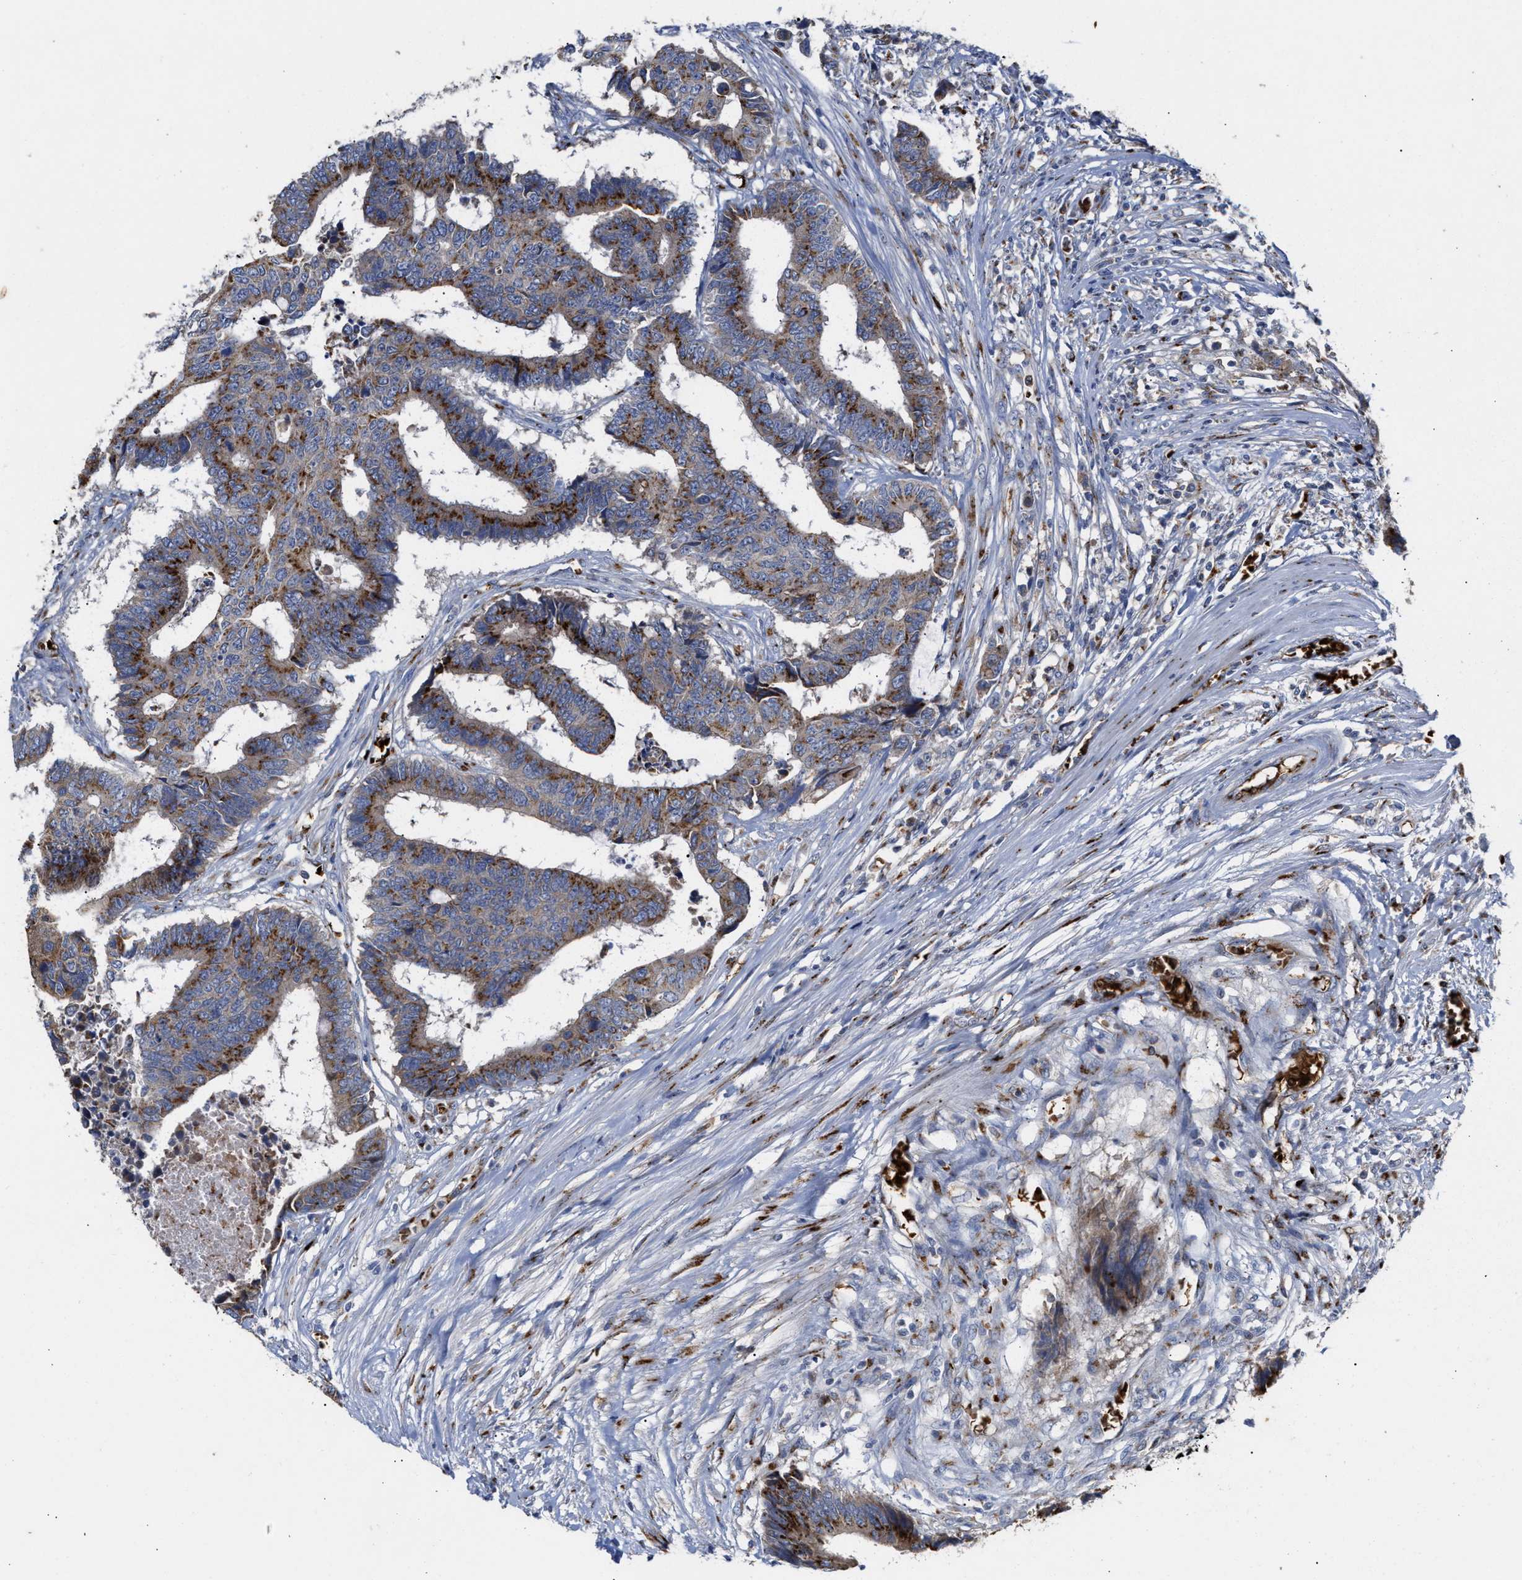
{"staining": {"intensity": "strong", "quantity": ">75%", "location": "cytoplasmic/membranous"}, "tissue": "colorectal cancer", "cell_type": "Tumor cells", "image_type": "cancer", "snomed": [{"axis": "morphology", "description": "Adenocarcinoma, NOS"}, {"axis": "topography", "description": "Rectum"}], "caption": "Adenocarcinoma (colorectal) was stained to show a protein in brown. There is high levels of strong cytoplasmic/membranous expression in approximately >75% of tumor cells. The staining was performed using DAB to visualize the protein expression in brown, while the nuclei were stained in blue with hematoxylin (Magnification: 20x).", "gene": "CCL2", "patient": {"sex": "male", "age": 84}}